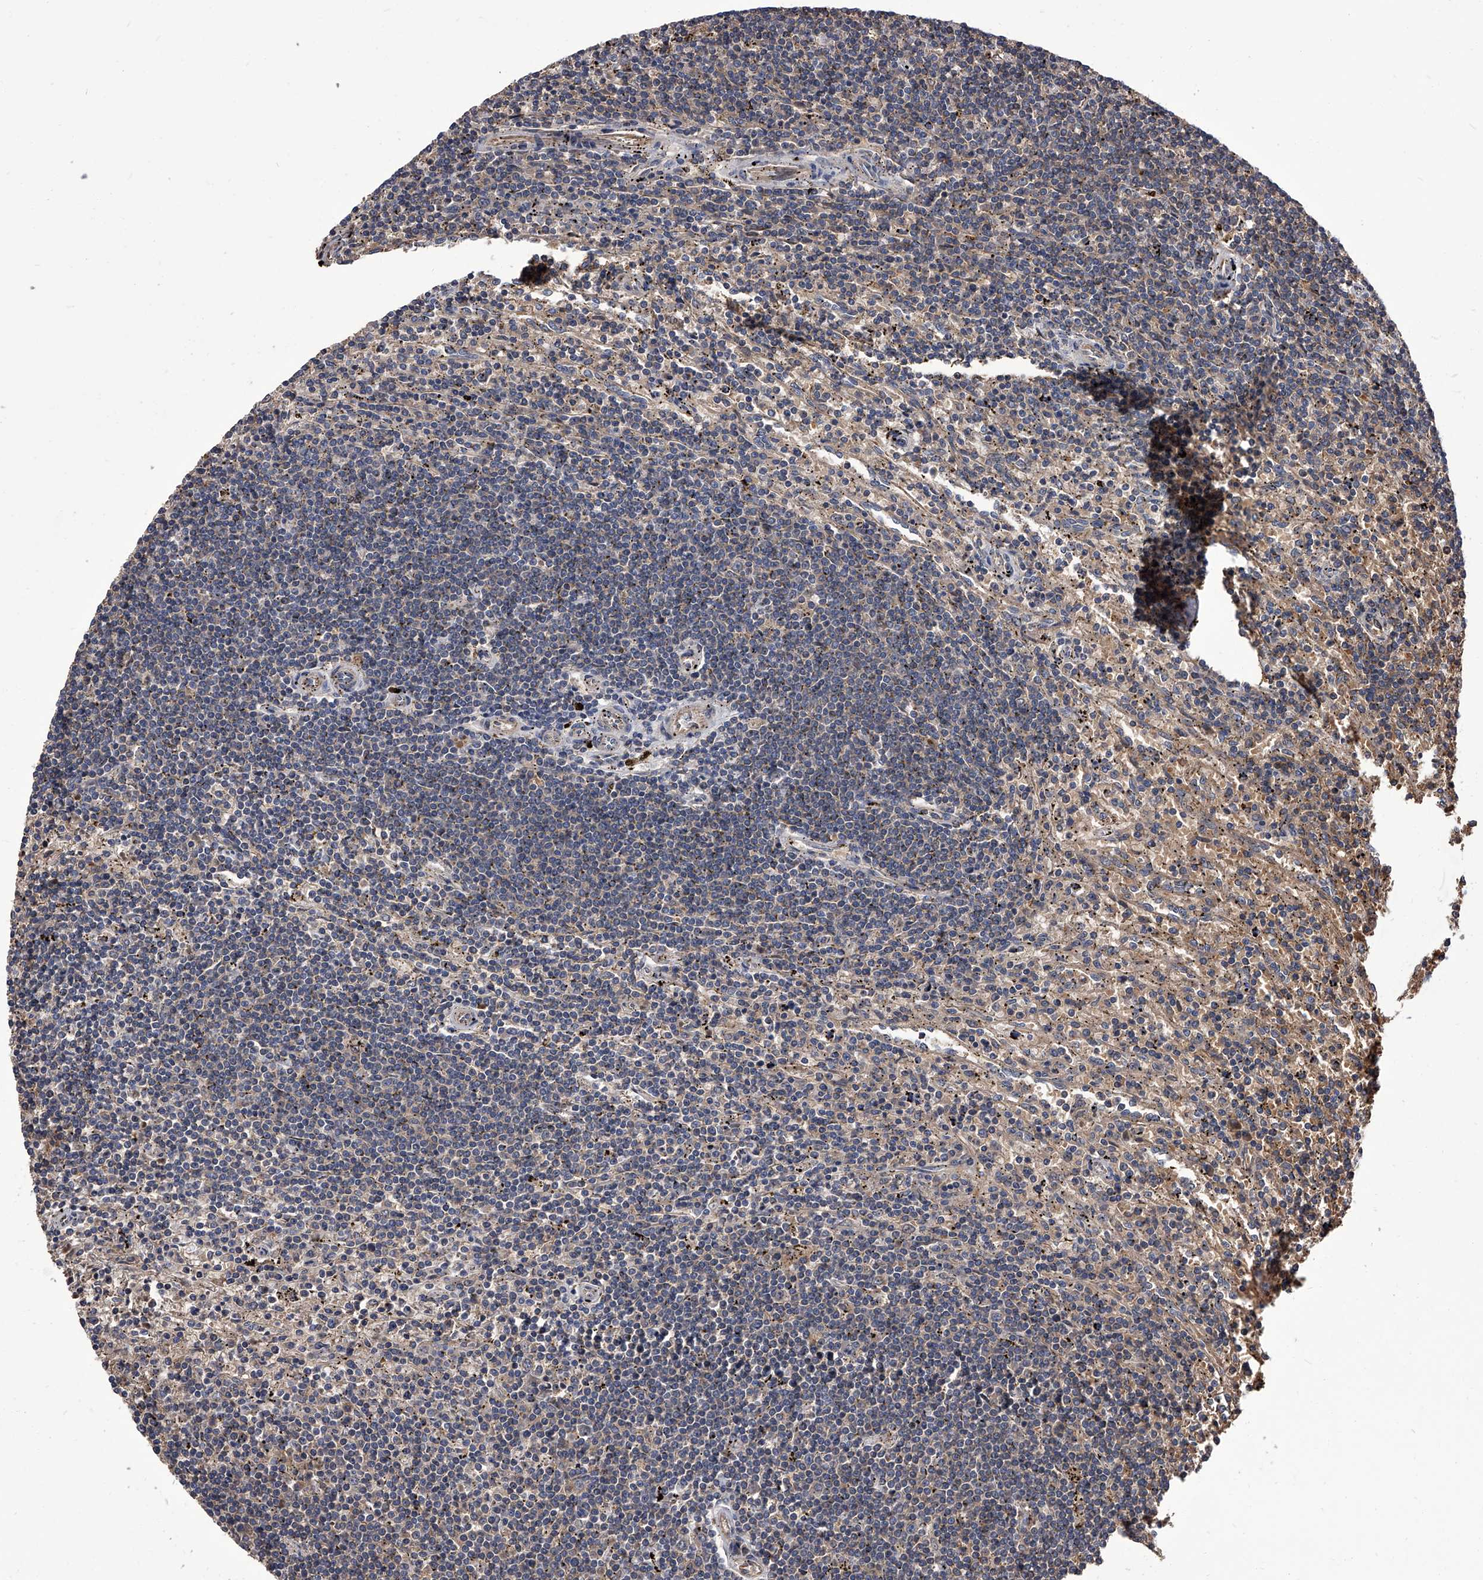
{"staining": {"intensity": "negative", "quantity": "none", "location": "none"}, "tissue": "lymphoma", "cell_type": "Tumor cells", "image_type": "cancer", "snomed": [{"axis": "morphology", "description": "Malignant lymphoma, non-Hodgkin's type, Low grade"}, {"axis": "topography", "description": "Spleen"}], "caption": "IHC of malignant lymphoma, non-Hodgkin's type (low-grade) displays no expression in tumor cells.", "gene": "STK36", "patient": {"sex": "male", "age": 76}}